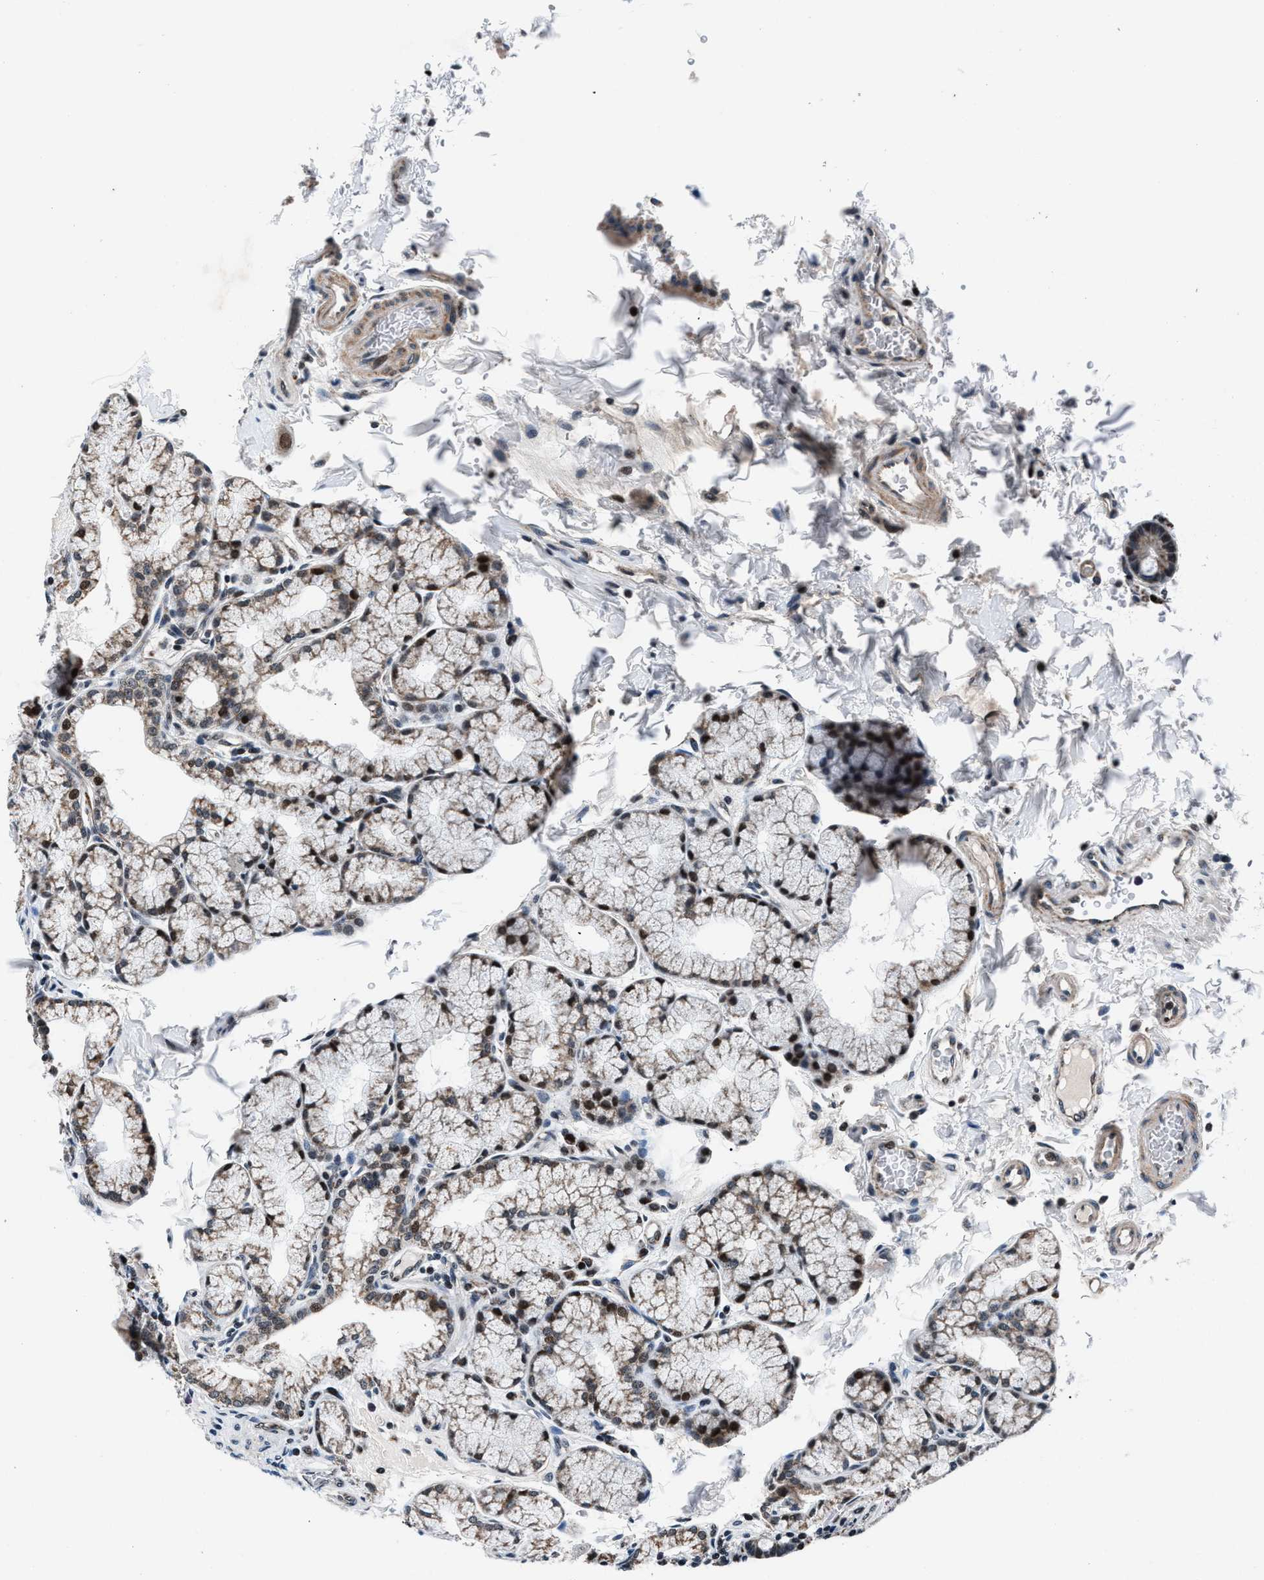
{"staining": {"intensity": "moderate", "quantity": "25%-75%", "location": "cytoplasmic/membranous,nuclear"}, "tissue": "duodenum", "cell_type": "Glandular cells", "image_type": "normal", "snomed": [{"axis": "morphology", "description": "Normal tissue, NOS"}, {"axis": "topography", "description": "Duodenum"}], "caption": "About 25%-75% of glandular cells in normal duodenum reveal moderate cytoplasmic/membranous,nuclear protein positivity as visualized by brown immunohistochemical staining.", "gene": "PRRC2B", "patient": {"sex": "male", "age": 50}}